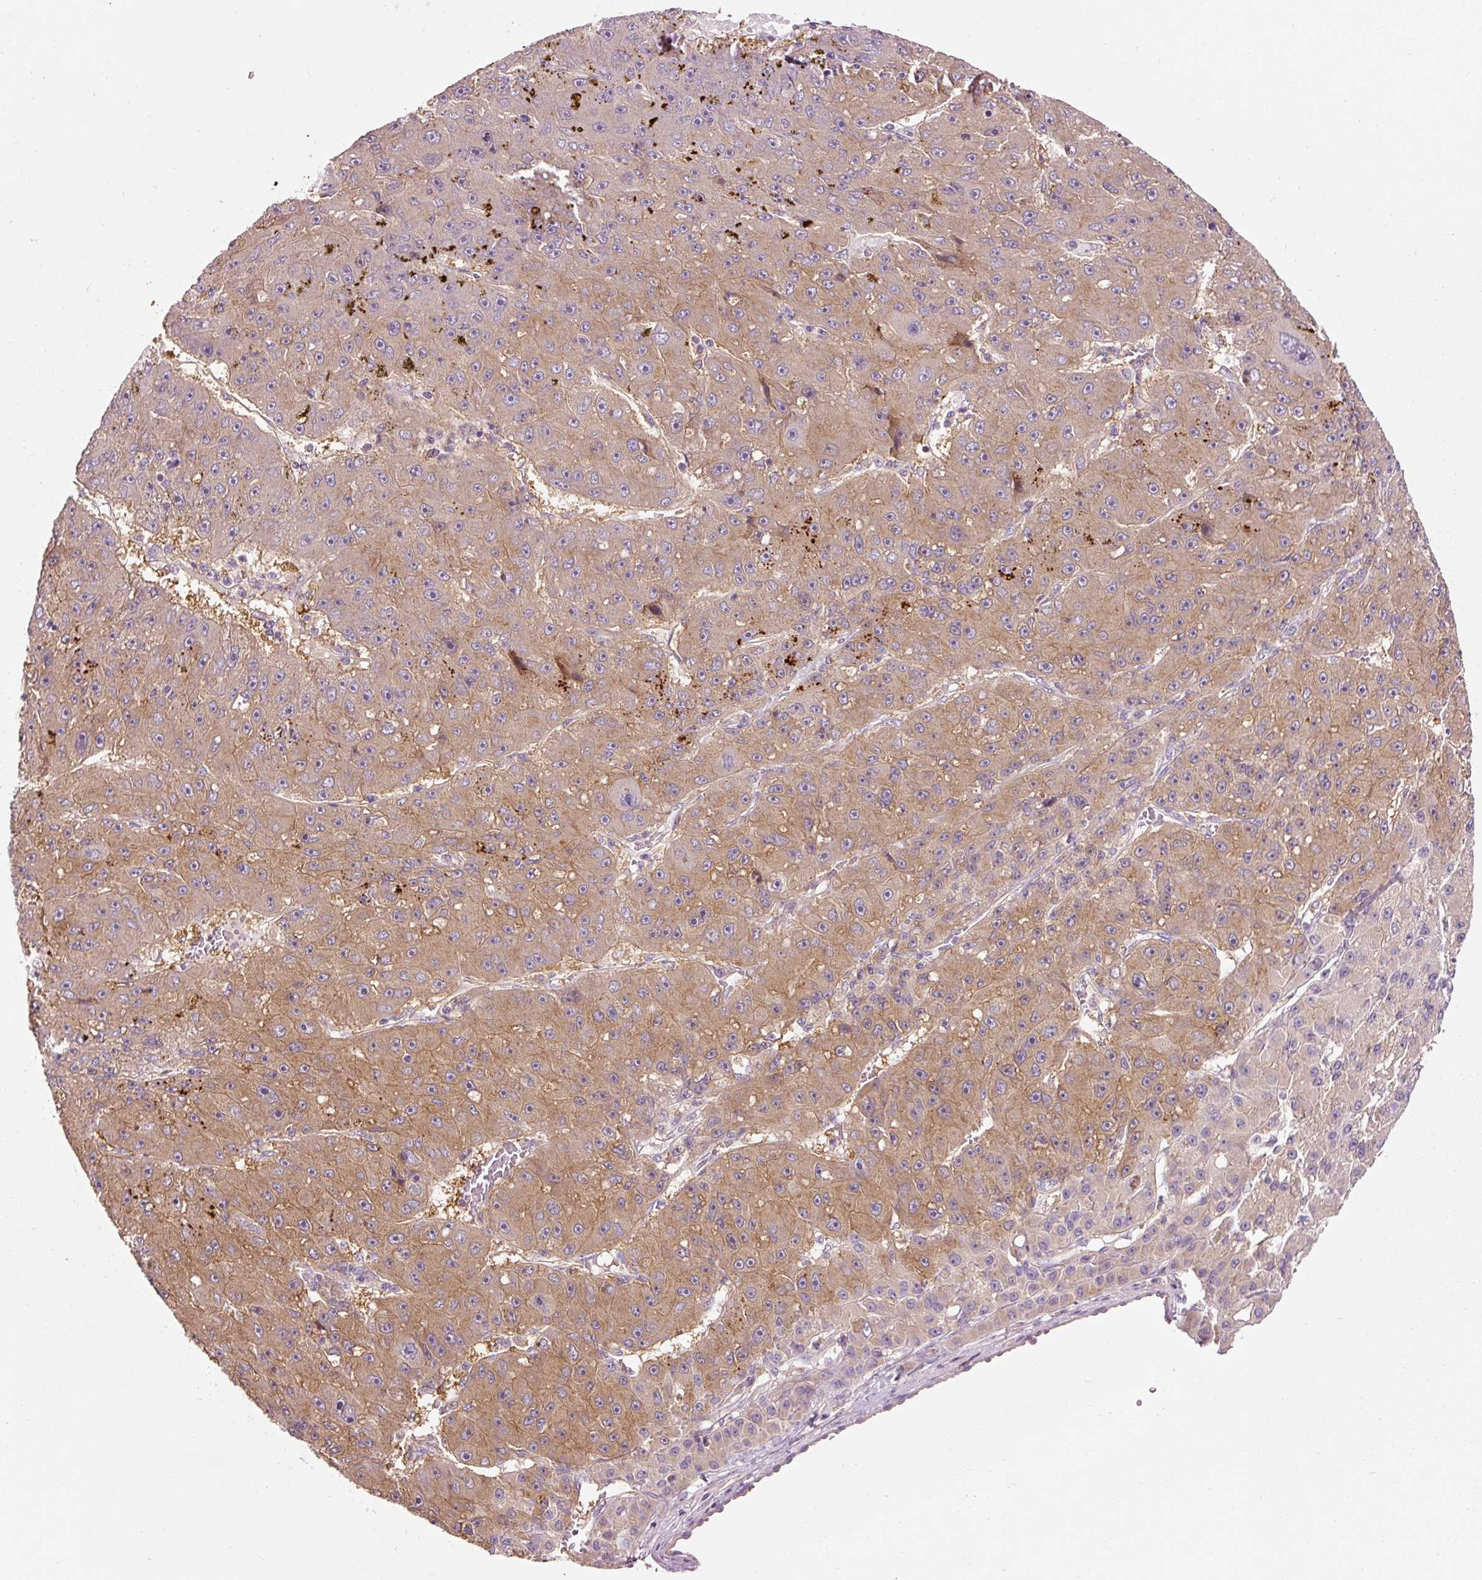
{"staining": {"intensity": "moderate", "quantity": ">75%", "location": "cytoplasmic/membranous"}, "tissue": "liver cancer", "cell_type": "Tumor cells", "image_type": "cancer", "snomed": [{"axis": "morphology", "description": "Carcinoma, Hepatocellular, NOS"}, {"axis": "topography", "description": "Liver"}], "caption": "Tumor cells exhibit medium levels of moderate cytoplasmic/membranous expression in approximately >75% of cells in human liver cancer.", "gene": "NAPA", "patient": {"sex": "male", "age": 67}}